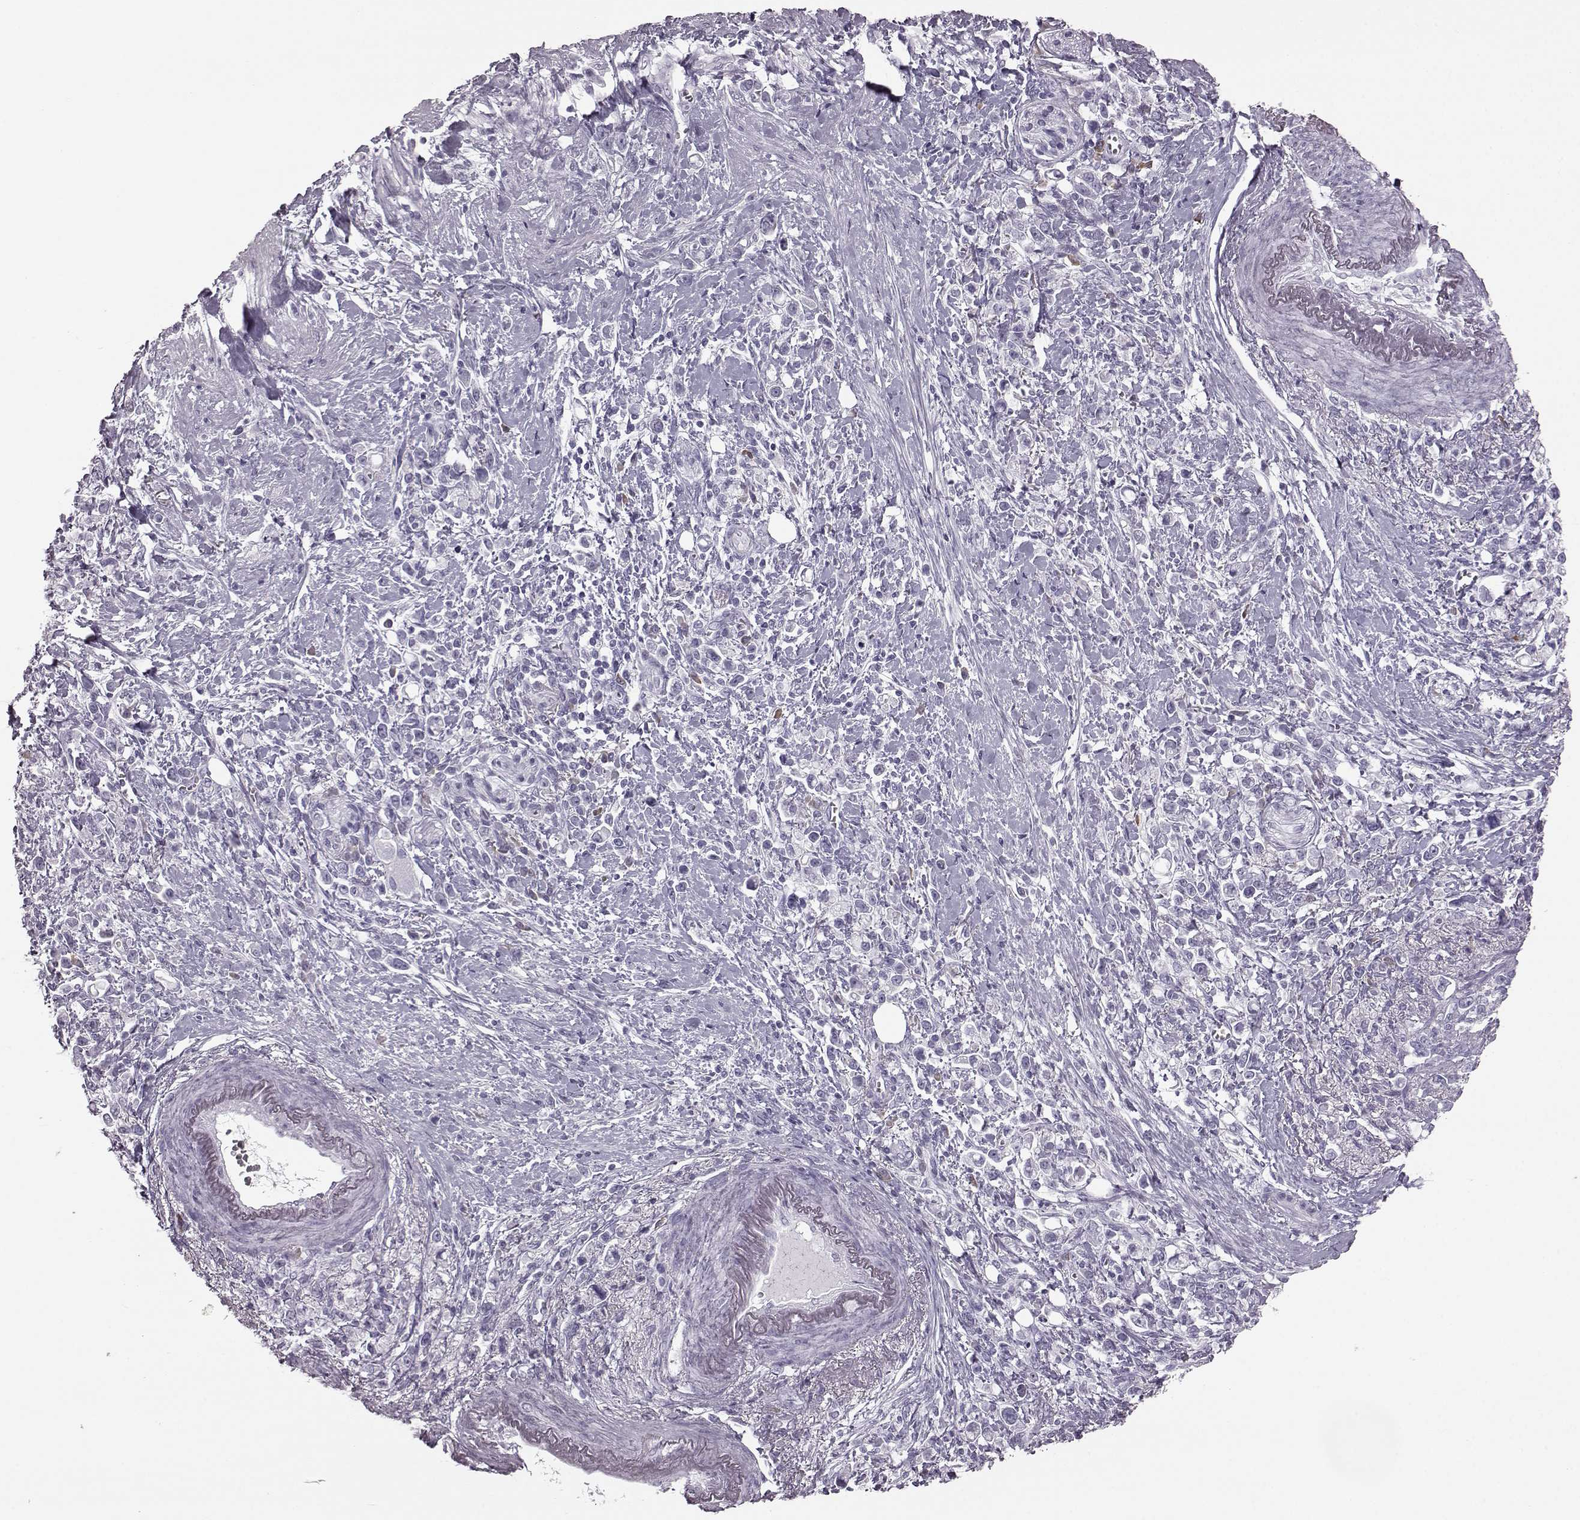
{"staining": {"intensity": "negative", "quantity": "none", "location": "none"}, "tissue": "stomach cancer", "cell_type": "Tumor cells", "image_type": "cancer", "snomed": [{"axis": "morphology", "description": "Adenocarcinoma, NOS"}, {"axis": "topography", "description": "Stomach"}], "caption": "The image reveals no significant expression in tumor cells of adenocarcinoma (stomach). (IHC, brightfield microscopy, high magnification).", "gene": "JSRP1", "patient": {"sex": "male", "age": 63}}